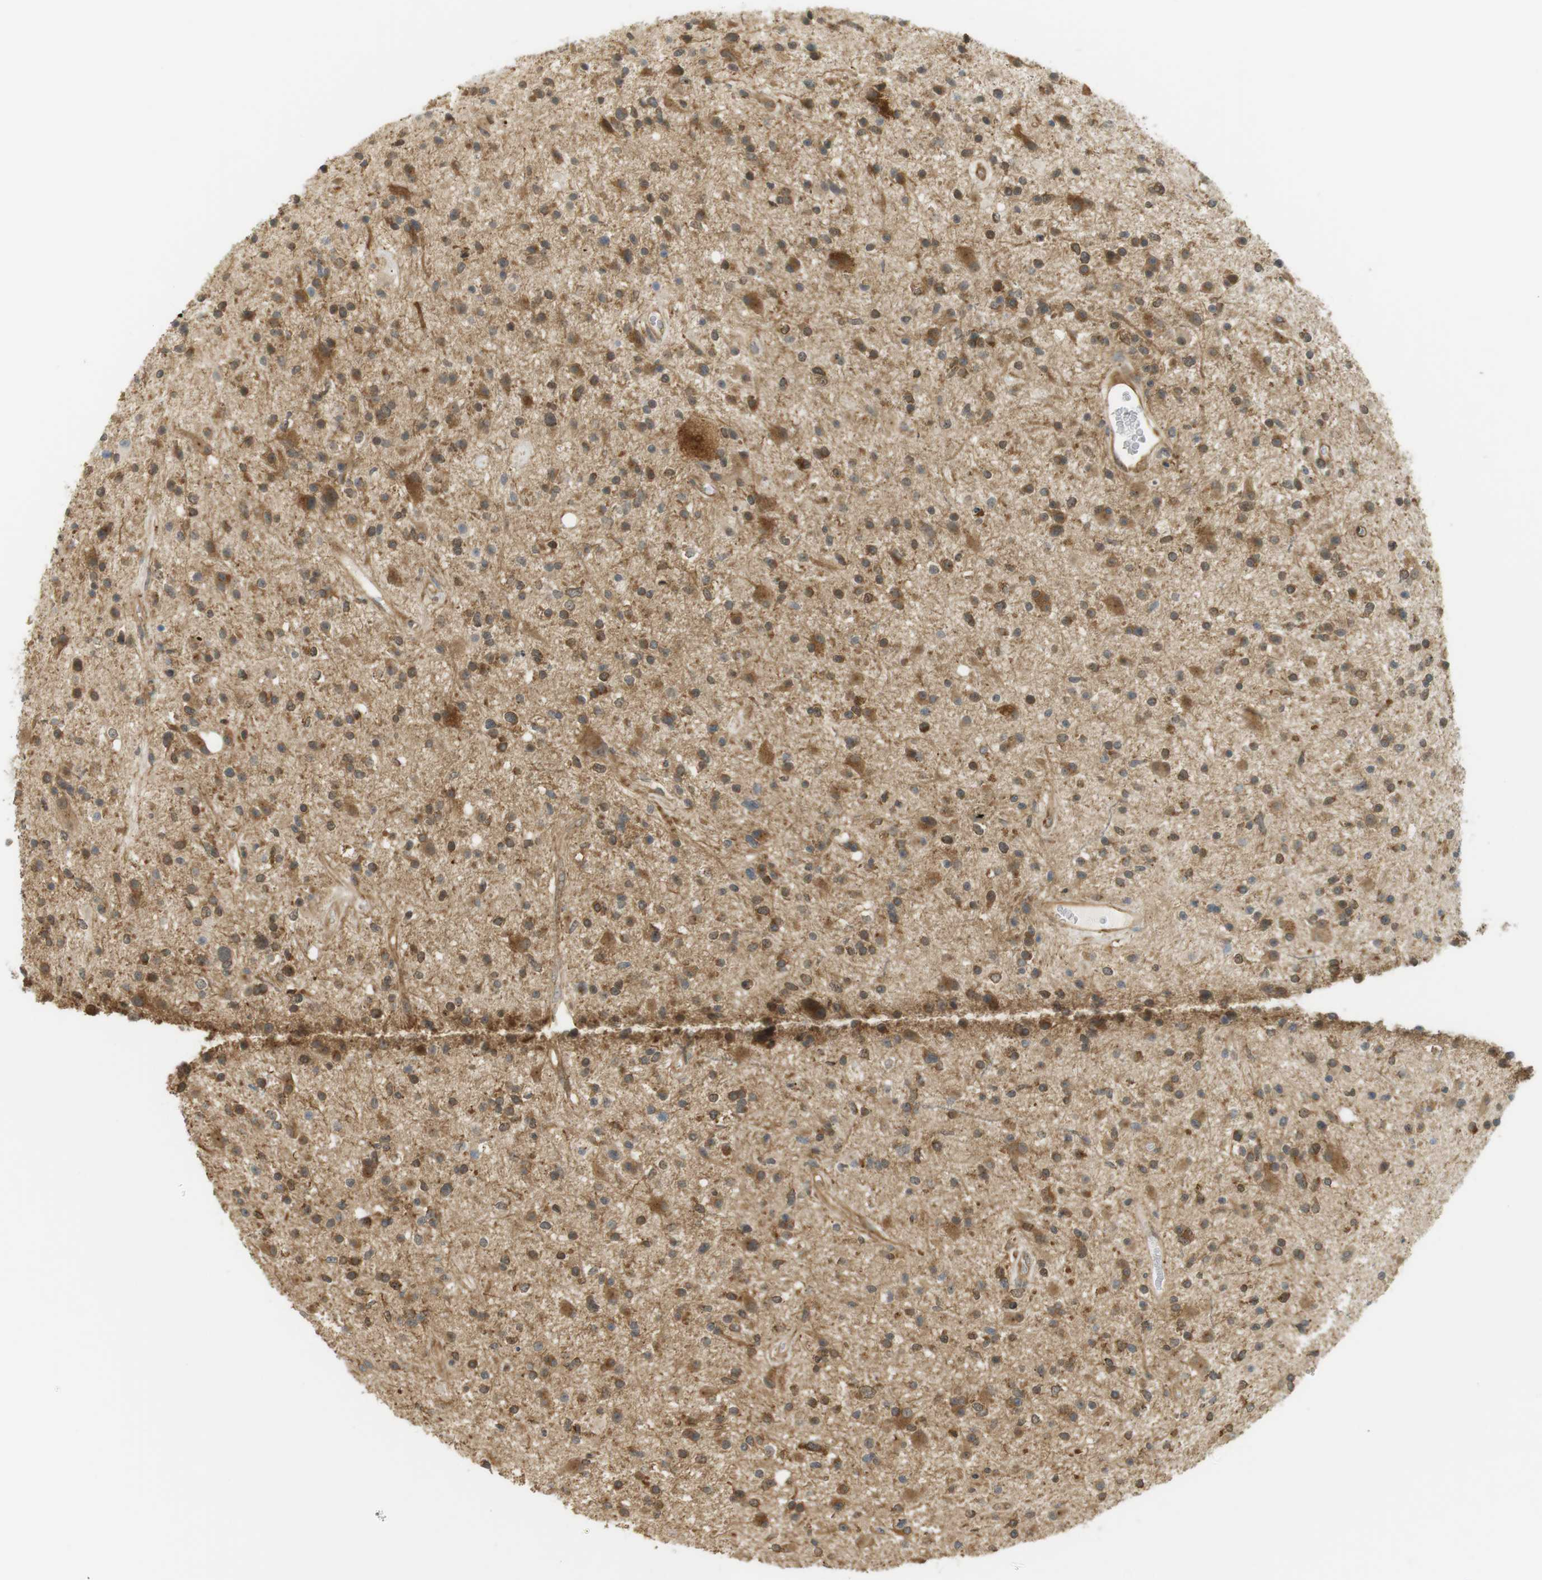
{"staining": {"intensity": "moderate", "quantity": ">75%", "location": "cytoplasmic/membranous,nuclear"}, "tissue": "glioma", "cell_type": "Tumor cells", "image_type": "cancer", "snomed": [{"axis": "morphology", "description": "Glioma, malignant, High grade"}, {"axis": "topography", "description": "Brain"}], "caption": "Brown immunohistochemical staining in human malignant high-grade glioma shows moderate cytoplasmic/membranous and nuclear positivity in about >75% of tumor cells.", "gene": "PA2G4", "patient": {"sex": "male", "age": 33}}